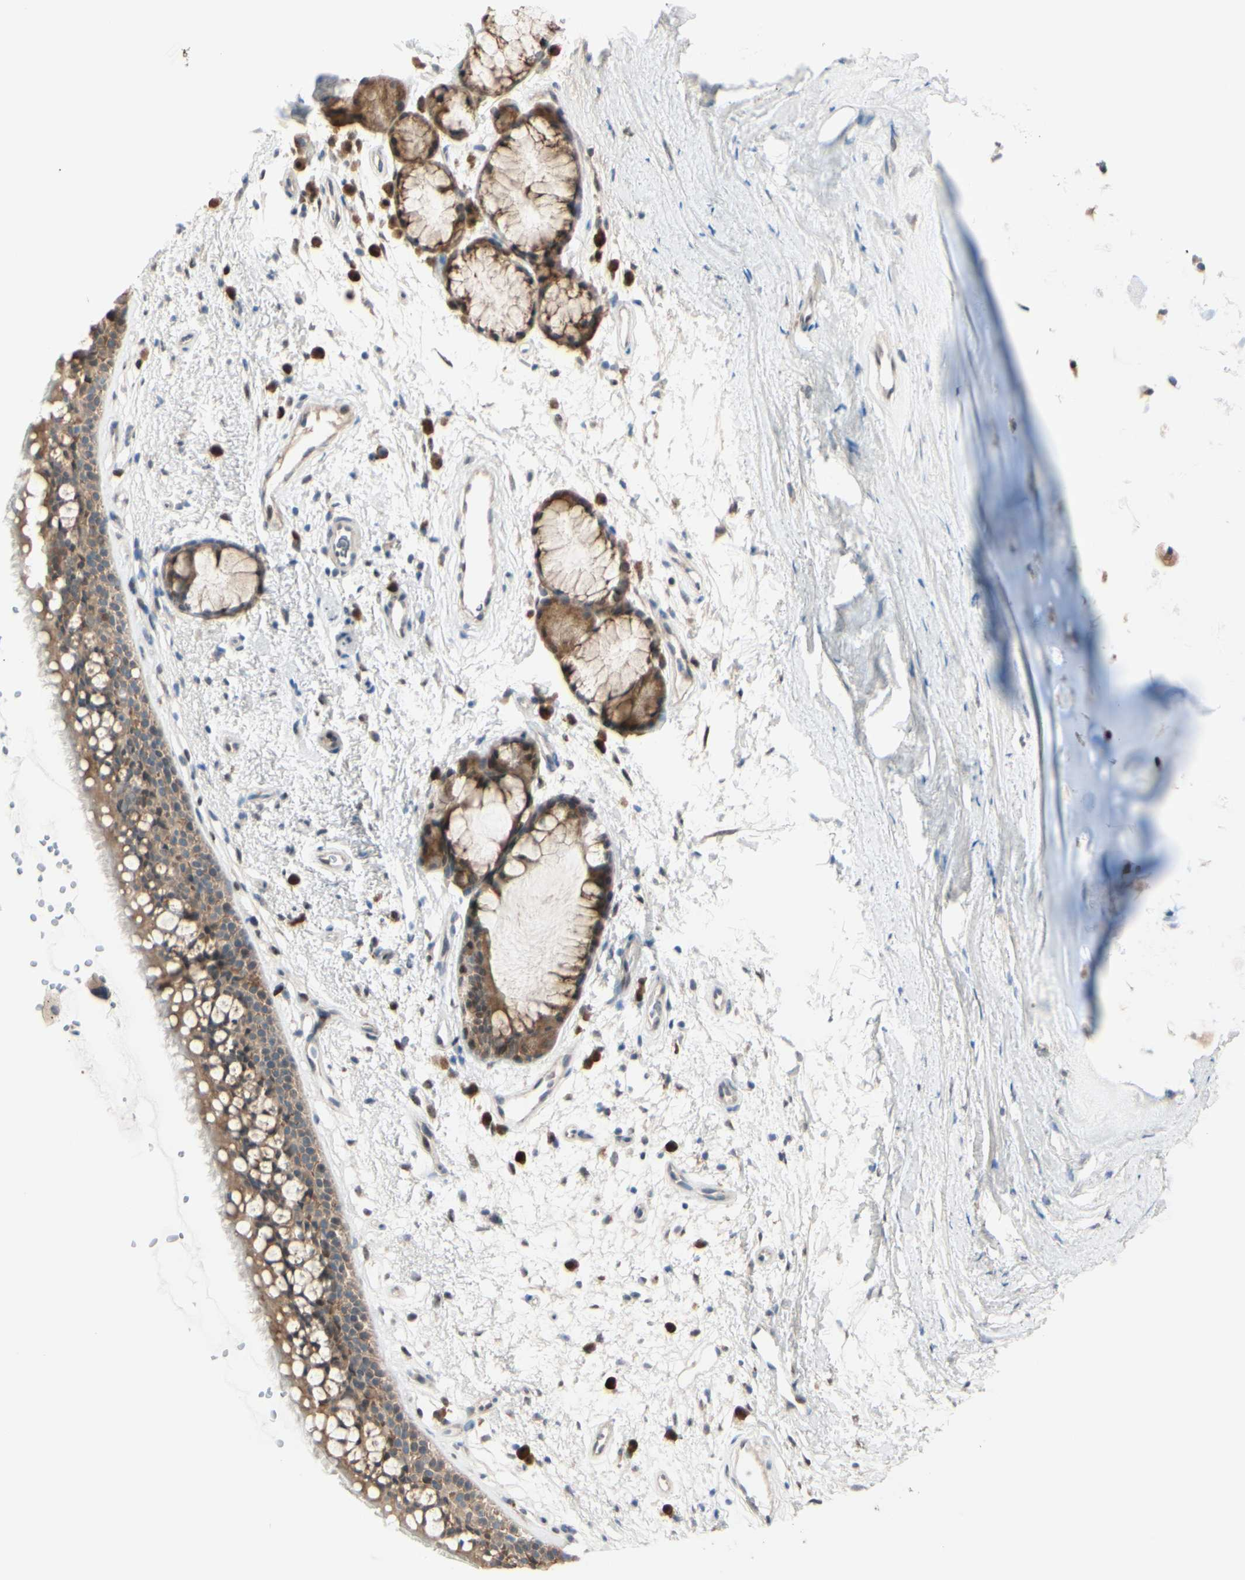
{"staining": {"intensity": "moderate", "quantity": ">75%", "location": "cytoplasmic/membranous,nuclear"}, "tissue": "bronchus", "cell_type": "Respiratory epithelial cells", "image_type": "normal", "snomed": [{"axis": "morphology", "description": "Normal tissue, NOS"}, {"axis": "topography", "description": "Bronchus"}], "caption": "DAB (3,3'-diaminobenzidine) immunohistochemical staining of unremarkable bronchus exhibits moderate cytoplasmic/membranous,nuclear protein positivity in approximately >75% of respiratory epithelial cells.", "gene": "PTTG1", "patient": {"sex": "female", "age": 54}}